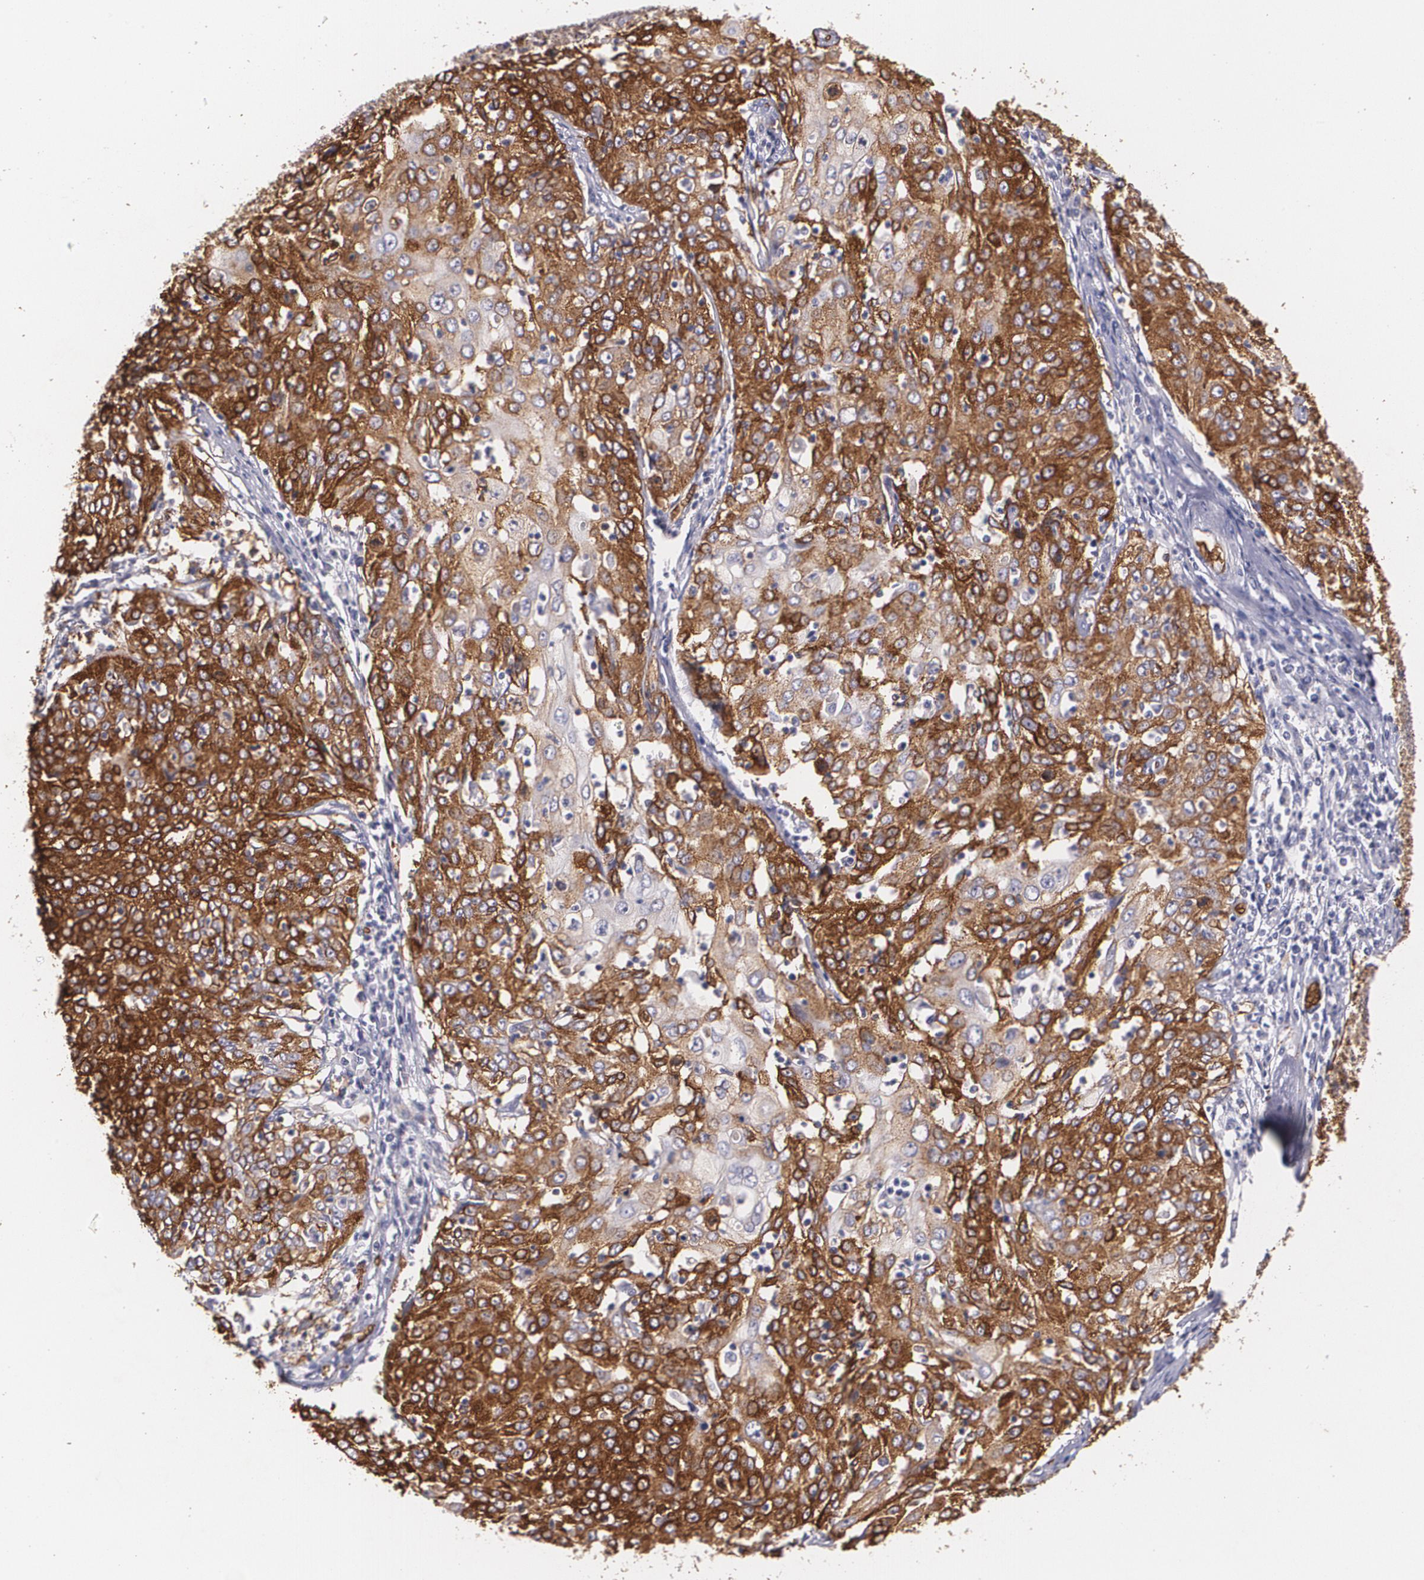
{"staining": {"intensity": "strong", "quantity": ">75%", "location": "cytoplasmic/membranous"}, "tissue": "cervical cancer", "cell_type": "Tumor cells", "image_type": "cancer", "snomed": [{"axis": "morphology", "description": "Squamous cell carcinoma, NOS"}, {"axis": "topography", "description": "Cervix"}], "caption": "Cervical cancer stained for a protein (brown) shows strong cytoplasmic/membranous positive expression in about >75% of tumor cells.", "gene": "SLC2A1", "patient": {"sex": "female", "age": 39}}